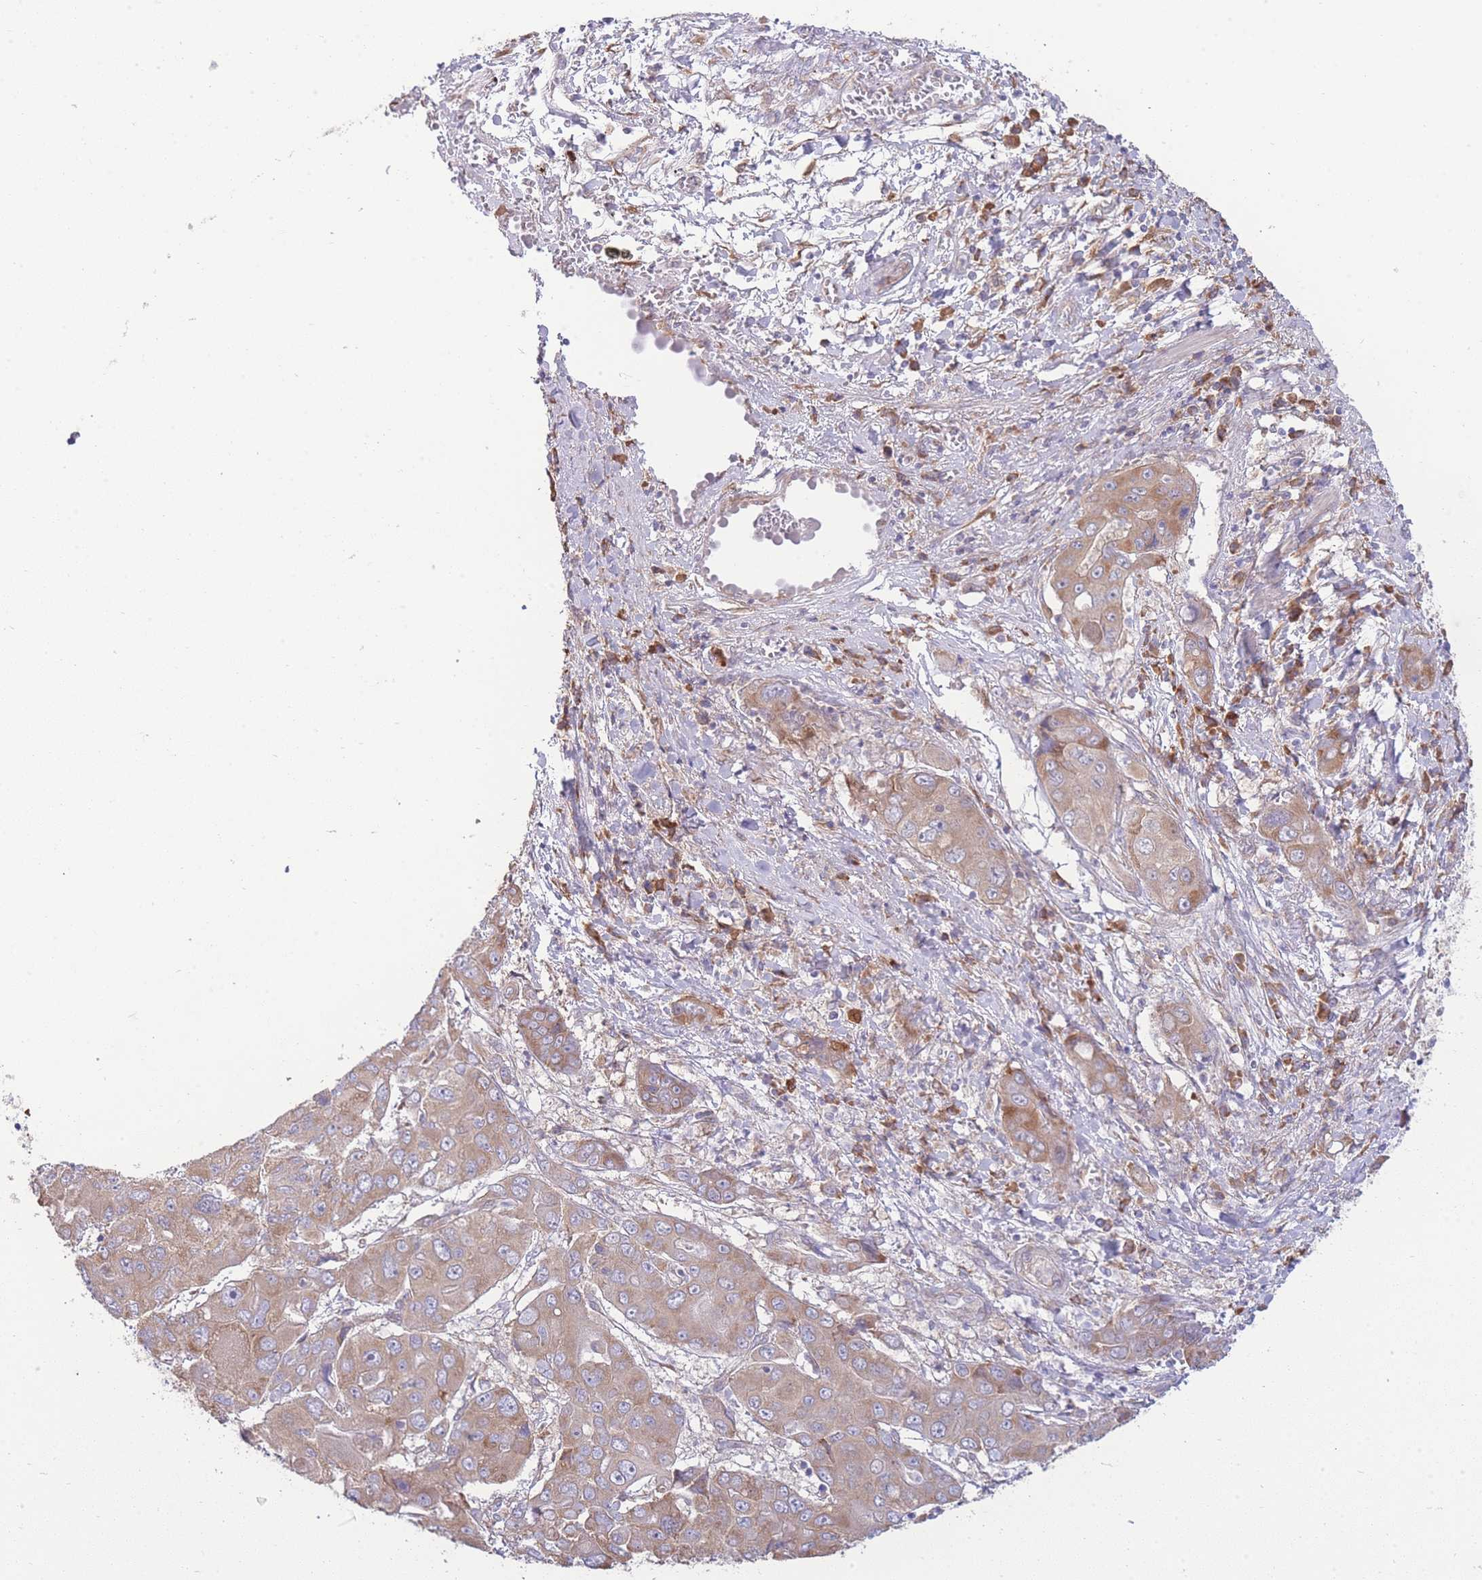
{"staining": {"intensity": "moderate", "quantity": ">75%", "location": "cytoplasmic/membranous"}, "tissue": "liver cancer", "cell_type": "Tumor cells", "image_type": "cancer", "snomed": [{"axis": "morphology", "description": "Cholangiocarcinoma"}, {"axis": "topography", "description": "Liver"}], "caption": "Protein expression by immunohistochemistry (IHC) exhibits moderate cytoplasmic/membranous positivity in approximately >75% of tumor cells in liver cancer (cholangiocarcinoma). (brown staining indicates protein expression, while blue staining denotes nuclei).", "gene": "BEX1", "patient": {"sex": "male", "age": 67}}